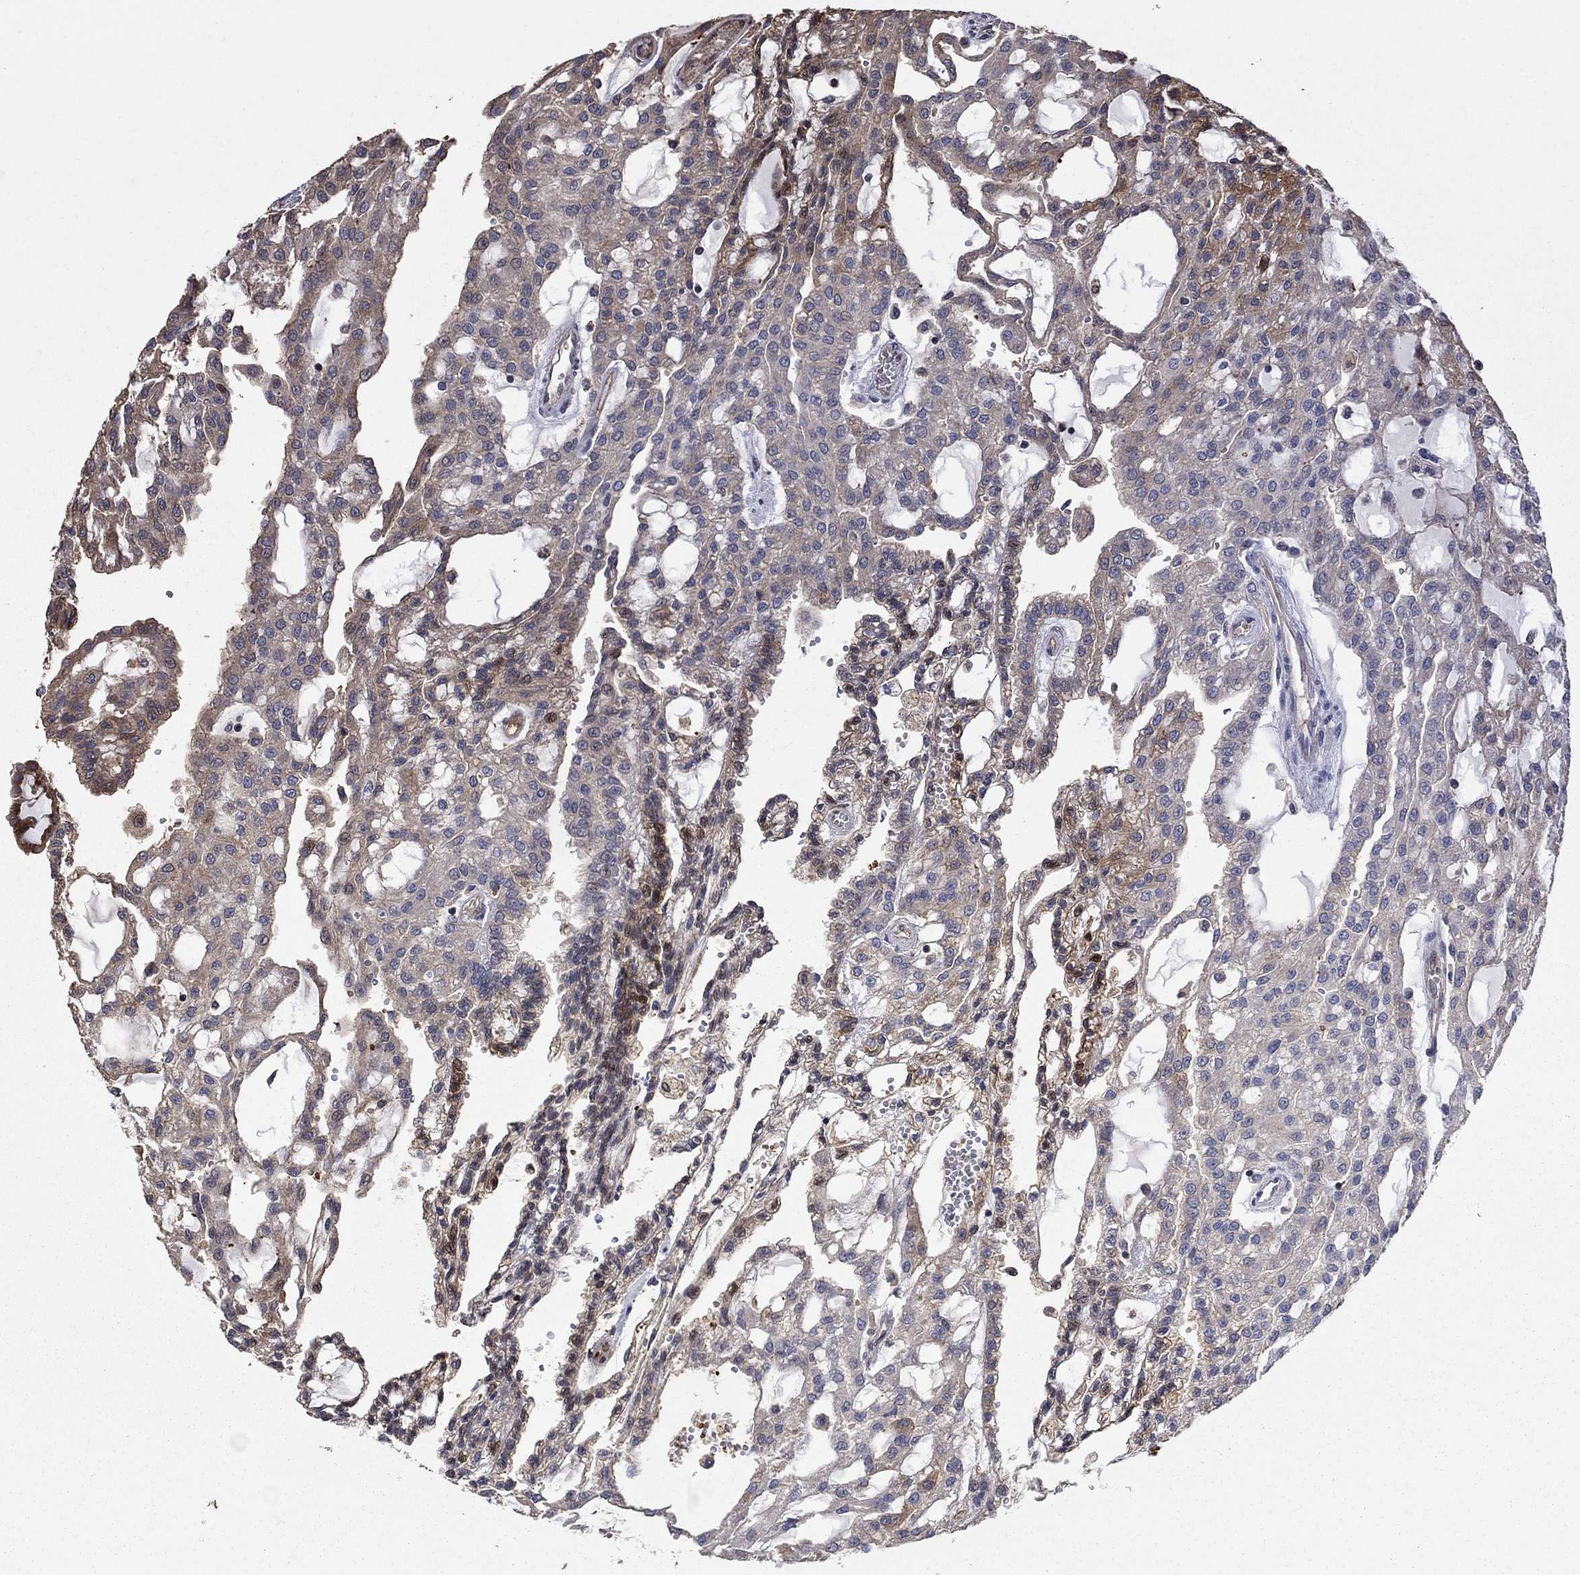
{"staining": {"intensity": "moderate", "quantity": "25%-75%", "location": "cytoplasmic/membranous"}, "tissue": "renal cancer", "cell_type": "Tumor cells", "image_type": "cancer", "snomed": [{"axis": "morphology", "description": "Adenocarcinoma, NOS"}, {"axis": "topography", "description": "Kidney"}], "caption": "Renal cancer (adenocarcinoma) stained for a protein reveals moderate cytoplasmic/membranous positivity in tumor cells.", "gene": "DVL1", "patient": {"sex": "male", "age": 63}}